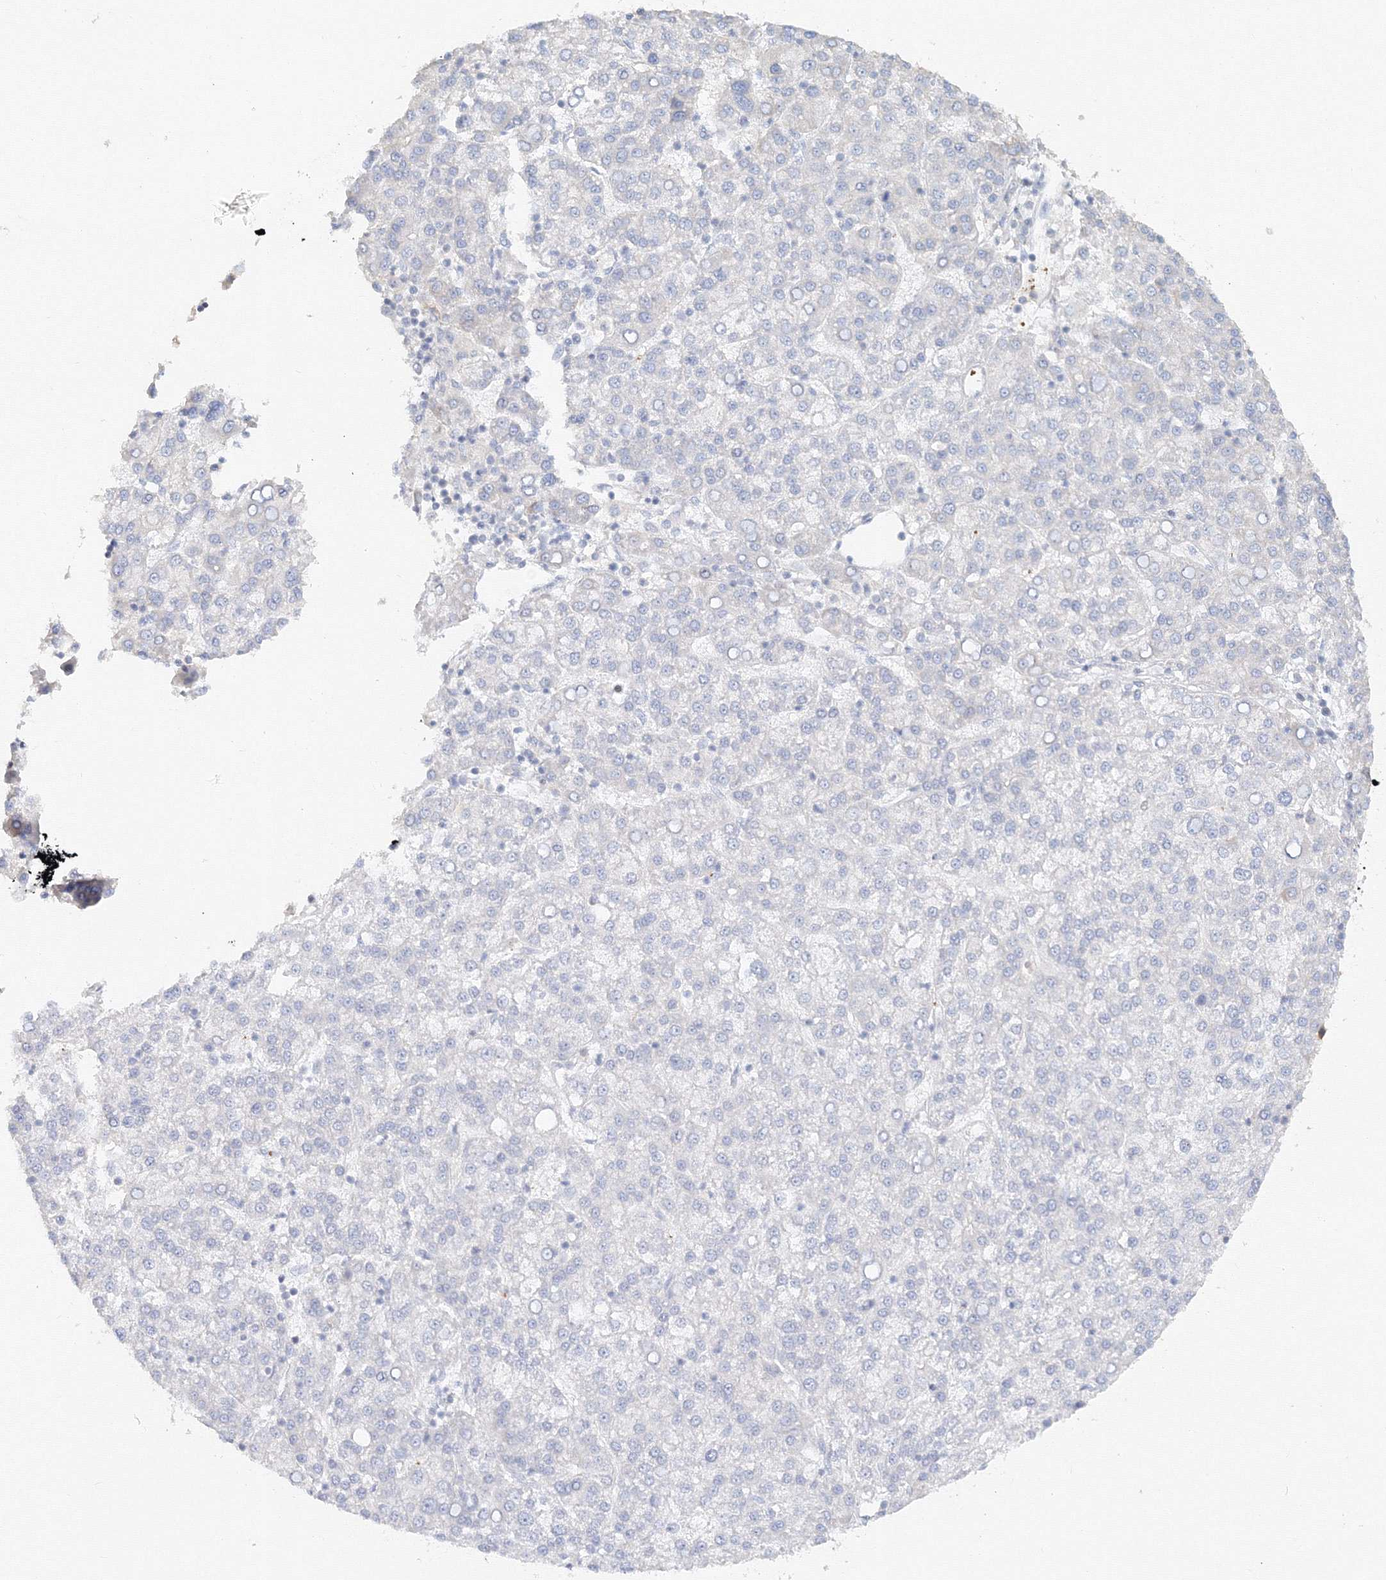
{"staining": {"intensity": "negative", "quantity": "none", "location": "none"}, "tissue": "liver cancer", "cell_type": "Tumor cells", "image_type": "cancer", "snomed": [{"axis": "morphology", "description": "Carcinoma, Hepatocellular, NOS"}, {"axis": "topography", "description": "Liver"}], "caption": "Immunohistochemistry (IHC) micrograph of neoplastic tissue: human liver cancer (hepatocellular carcinoma) stained with DAB reveals no significant protein staining in tumor cells.", "gene": "MMRN1", "patient": {"sex": "female", "age": 58}}